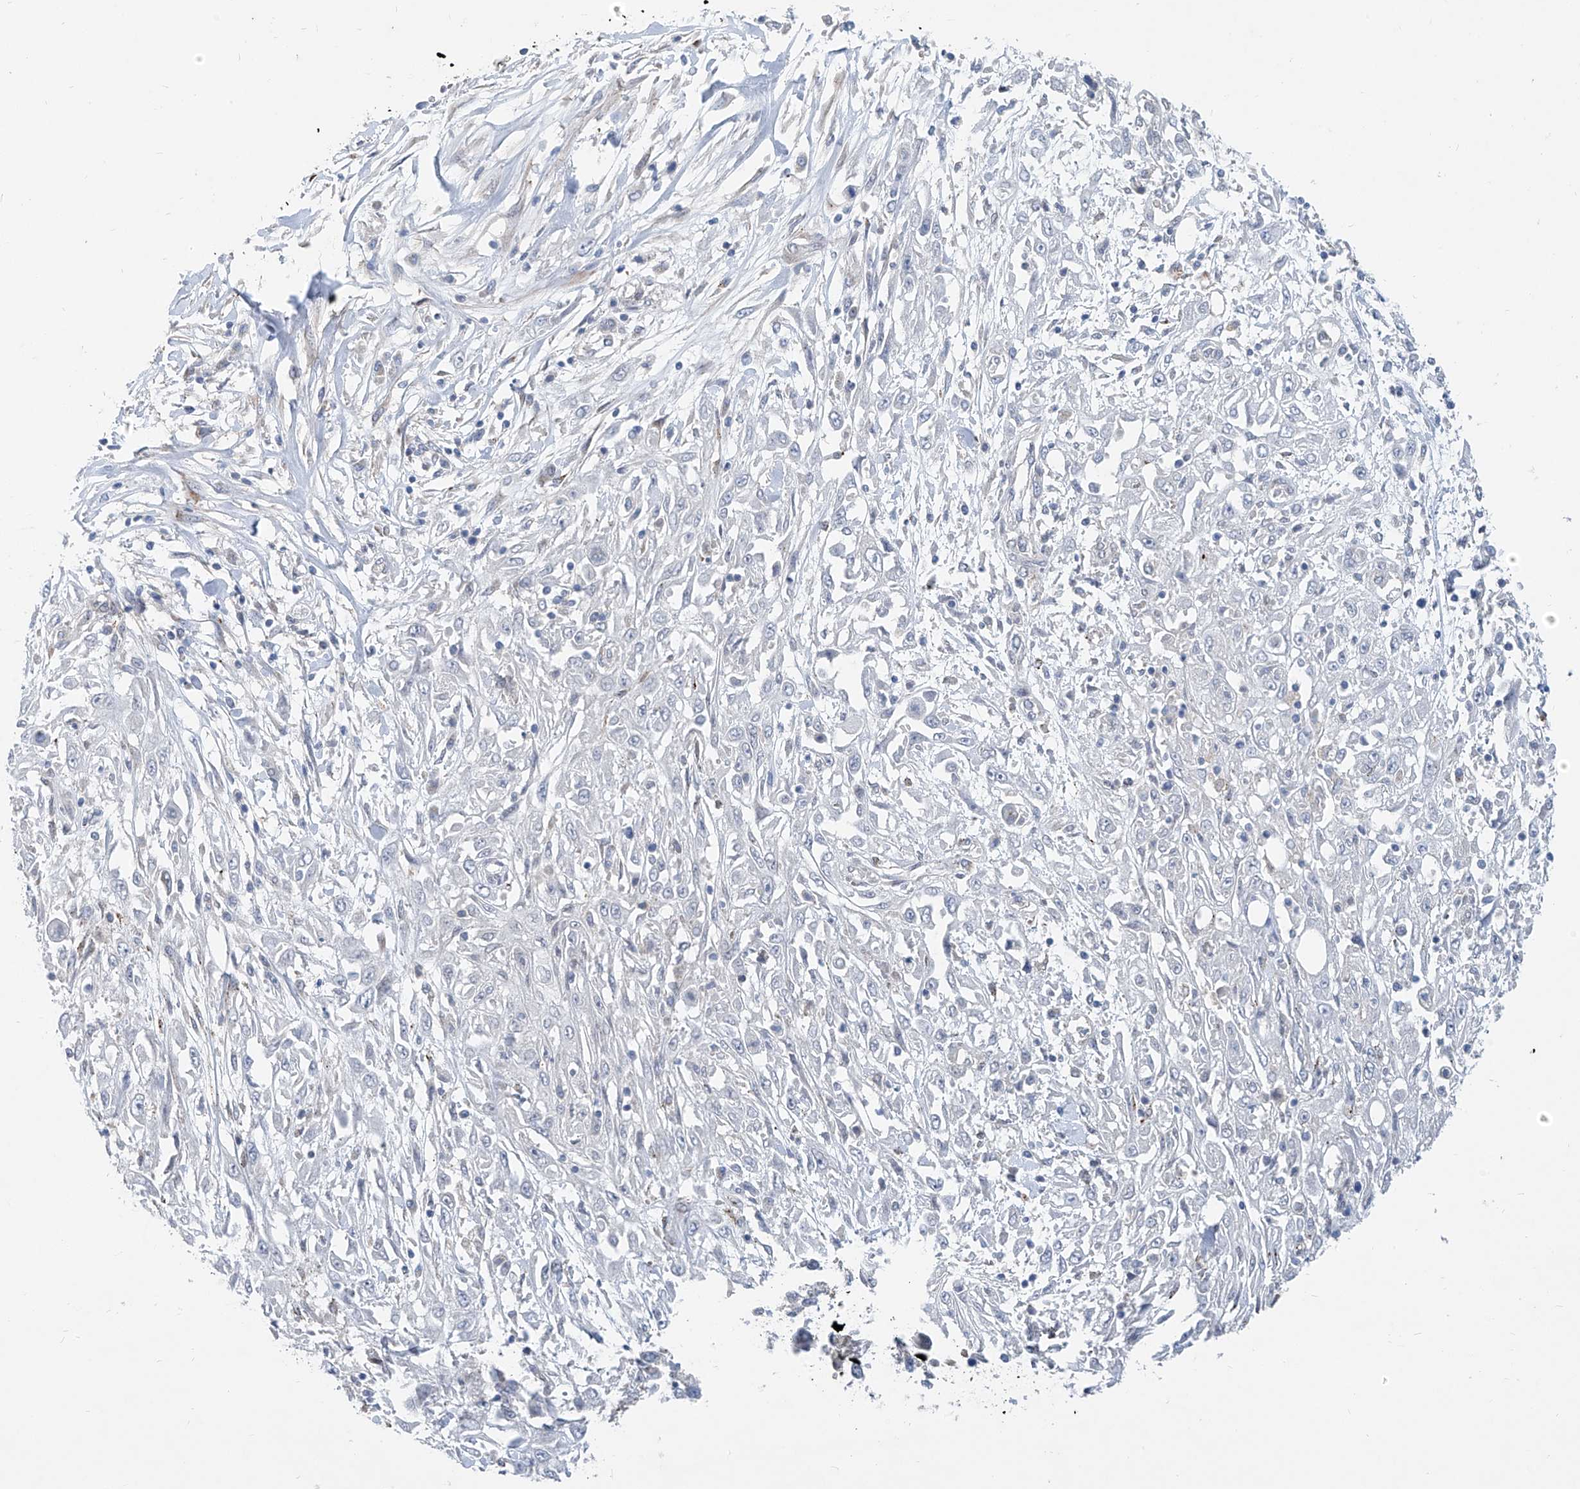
{"staining": {"intensity": "negative", "quantity": "none", "location": "none"}, "tissue": "skin cancer", "cell_type": "Tumor cells", "image_type": "cancer", "snomed": [{"axis": "morphology", "description": "Squamous cell carcinoma, NOS"}, {"axis": "morphology", "description": "Squamous cell carcinoma, metastatic, NOS"}, {"axis": "topography", "description": "Skin"}, {"axis": "topography", "description": "Lymph node"}], "caption": "DAB immunohistochemical staining of human skin cancer demonstrates no significant staining in tumor cells. The staining was performed using DAB to visualize the protein expression in brown, while the nuclei were stained in blue with hematoxylin (Magnification: 20x).", "gene": "KRTAP25-1", "patient": {"sex": "male", "age": 75}}